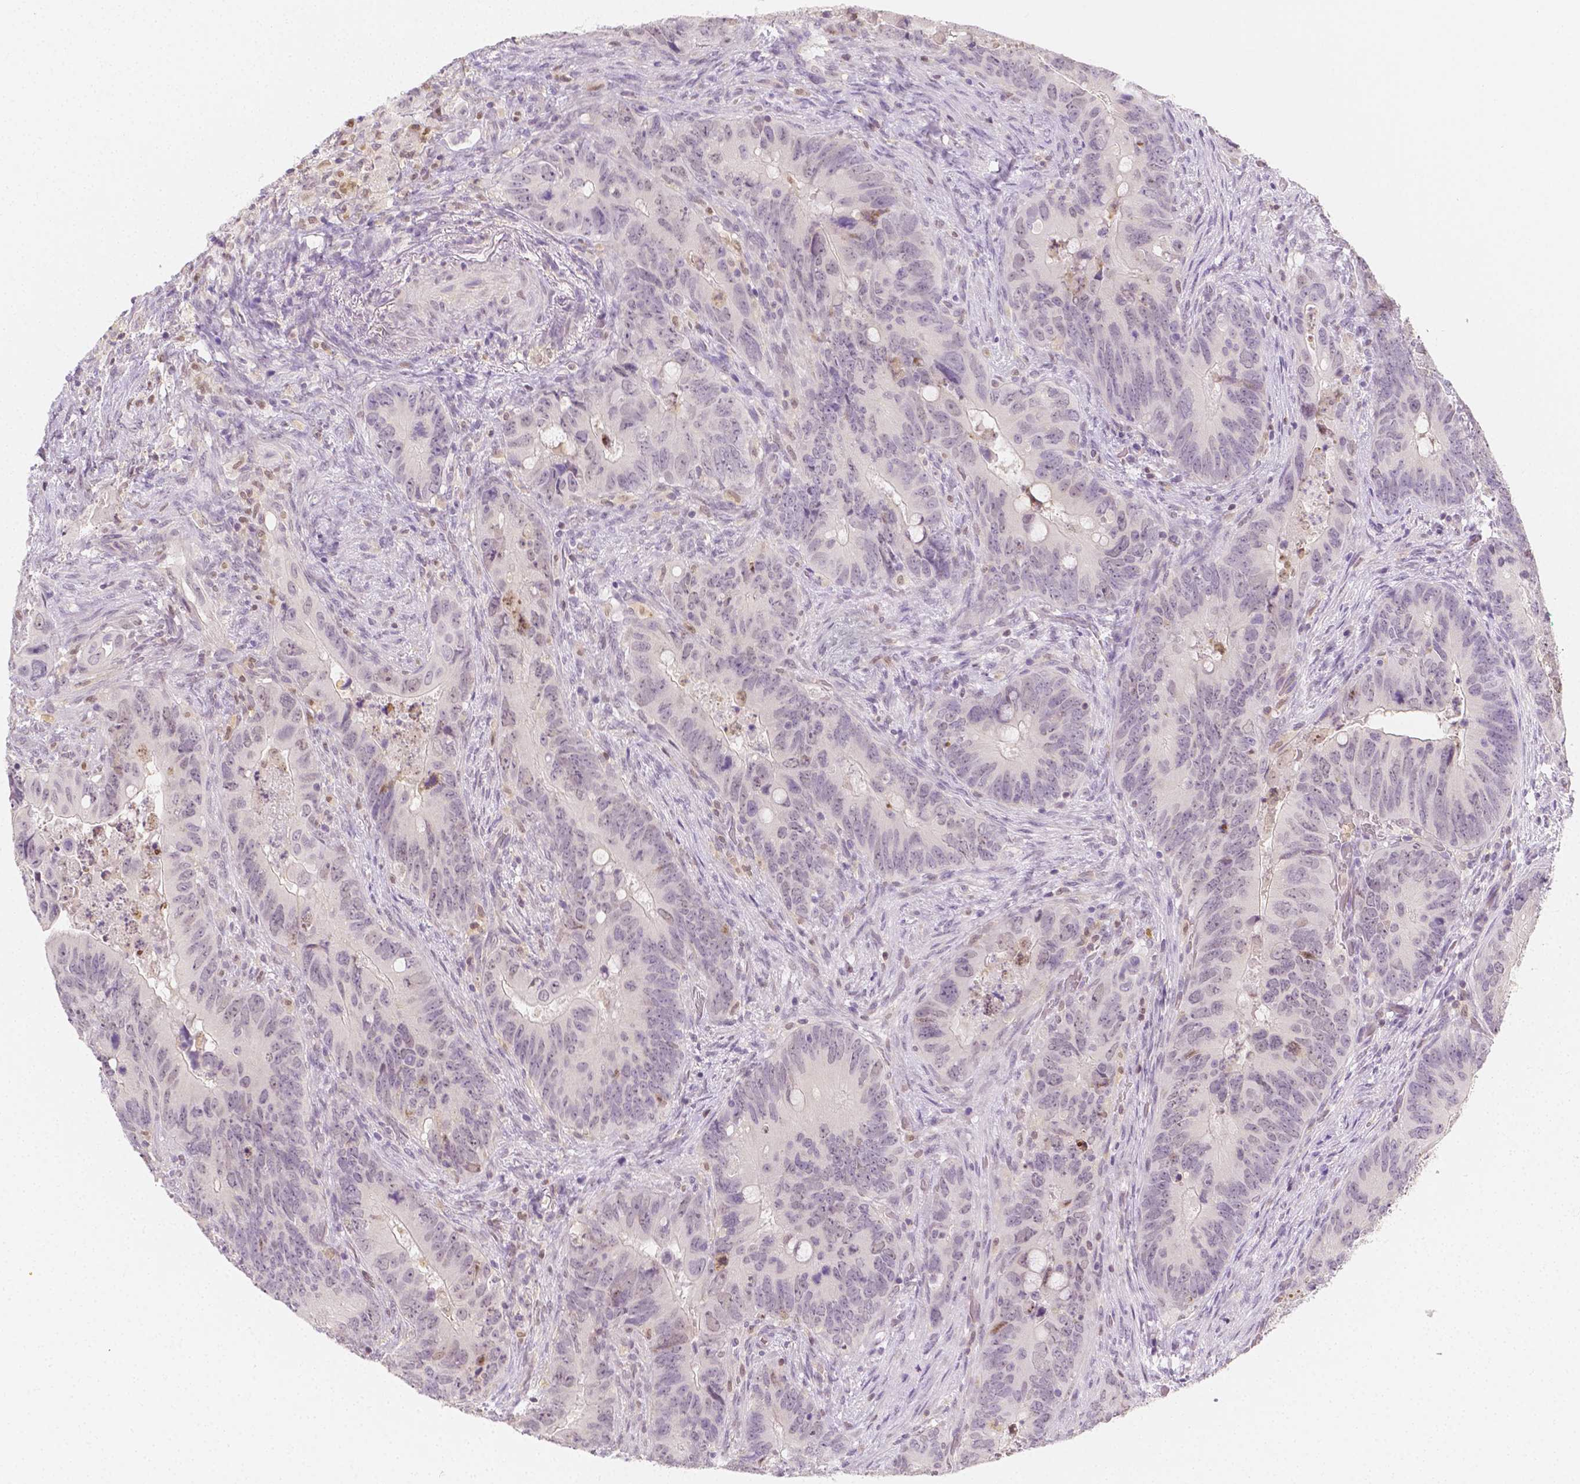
{"staining": {"intensity": "negative", "quantity": "none", "location": "none"}, "tissue": "colorectal cancer", "cell_type": "Tumor cells", "image_type": "cancer", "snomed": [{"axis": "morphology", "description": "Adenocarcinoma, NOS"}, {"axis": "topography", "description": "Rectum"}], "caption": "Image shows no significant protein expression in tumor cells of colorectal cancer.", "gene": "SGTB", "patient": {"sex": "male", "age": 78}}